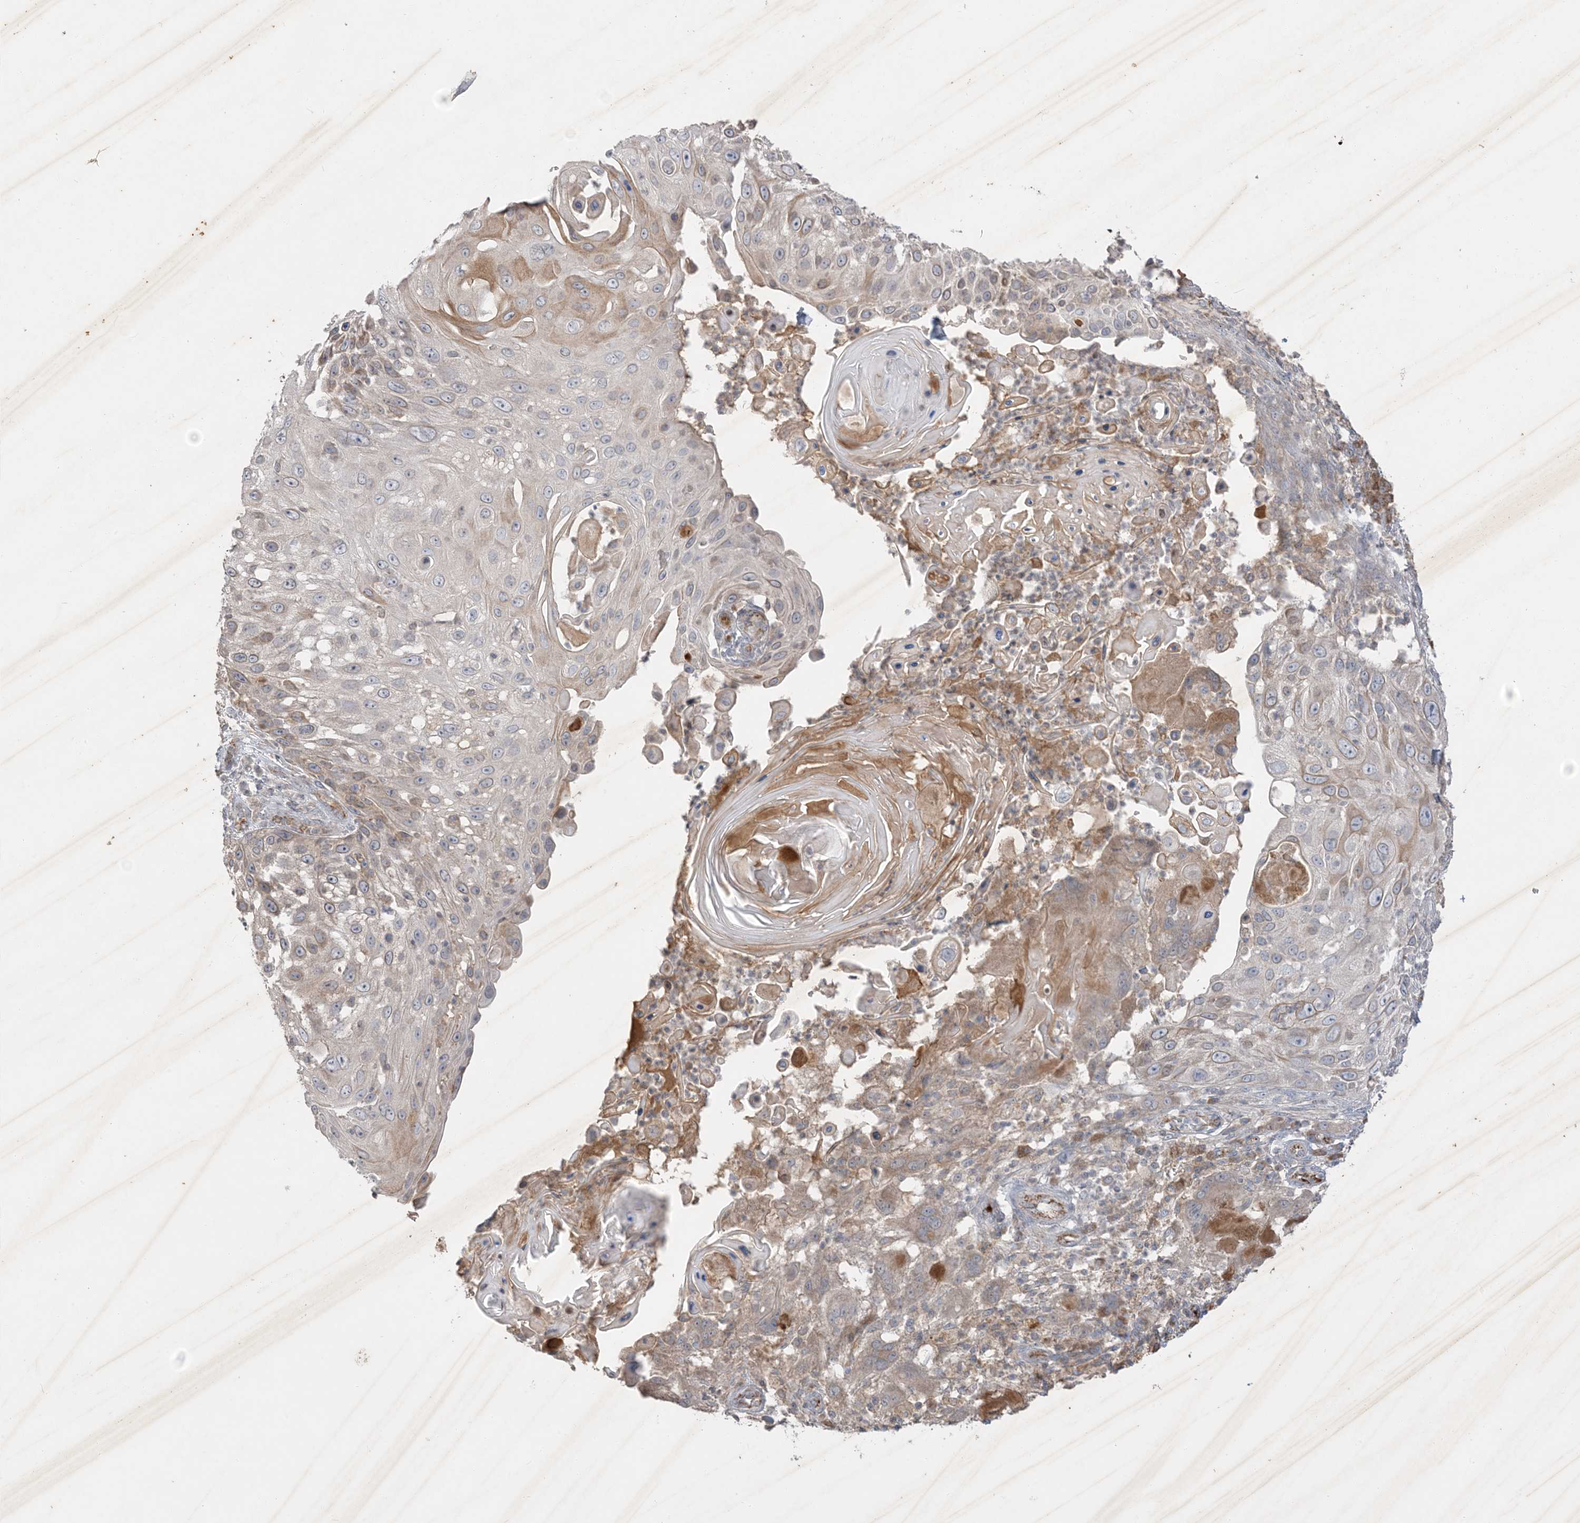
{"staining": {"intensity": "weak", "quantity": "<25%", "location": "cytoplasmic/membranous"}, "tissue": "skin cancer", "cell_type": "Tumor cells", "image_type": "cancer", "snomed": [{"axis": "morphology", "description": "Squamous cell carcinoma, NOS"}, {"axis": "topography", "description": "Skin"}], "caption": "Skin cancer stained for a protein using immunohistochemistry (IHC) shows no positivity tumor cells.", "gene": "PRSS36", "patient": {"sex": "female", "age": 44}}